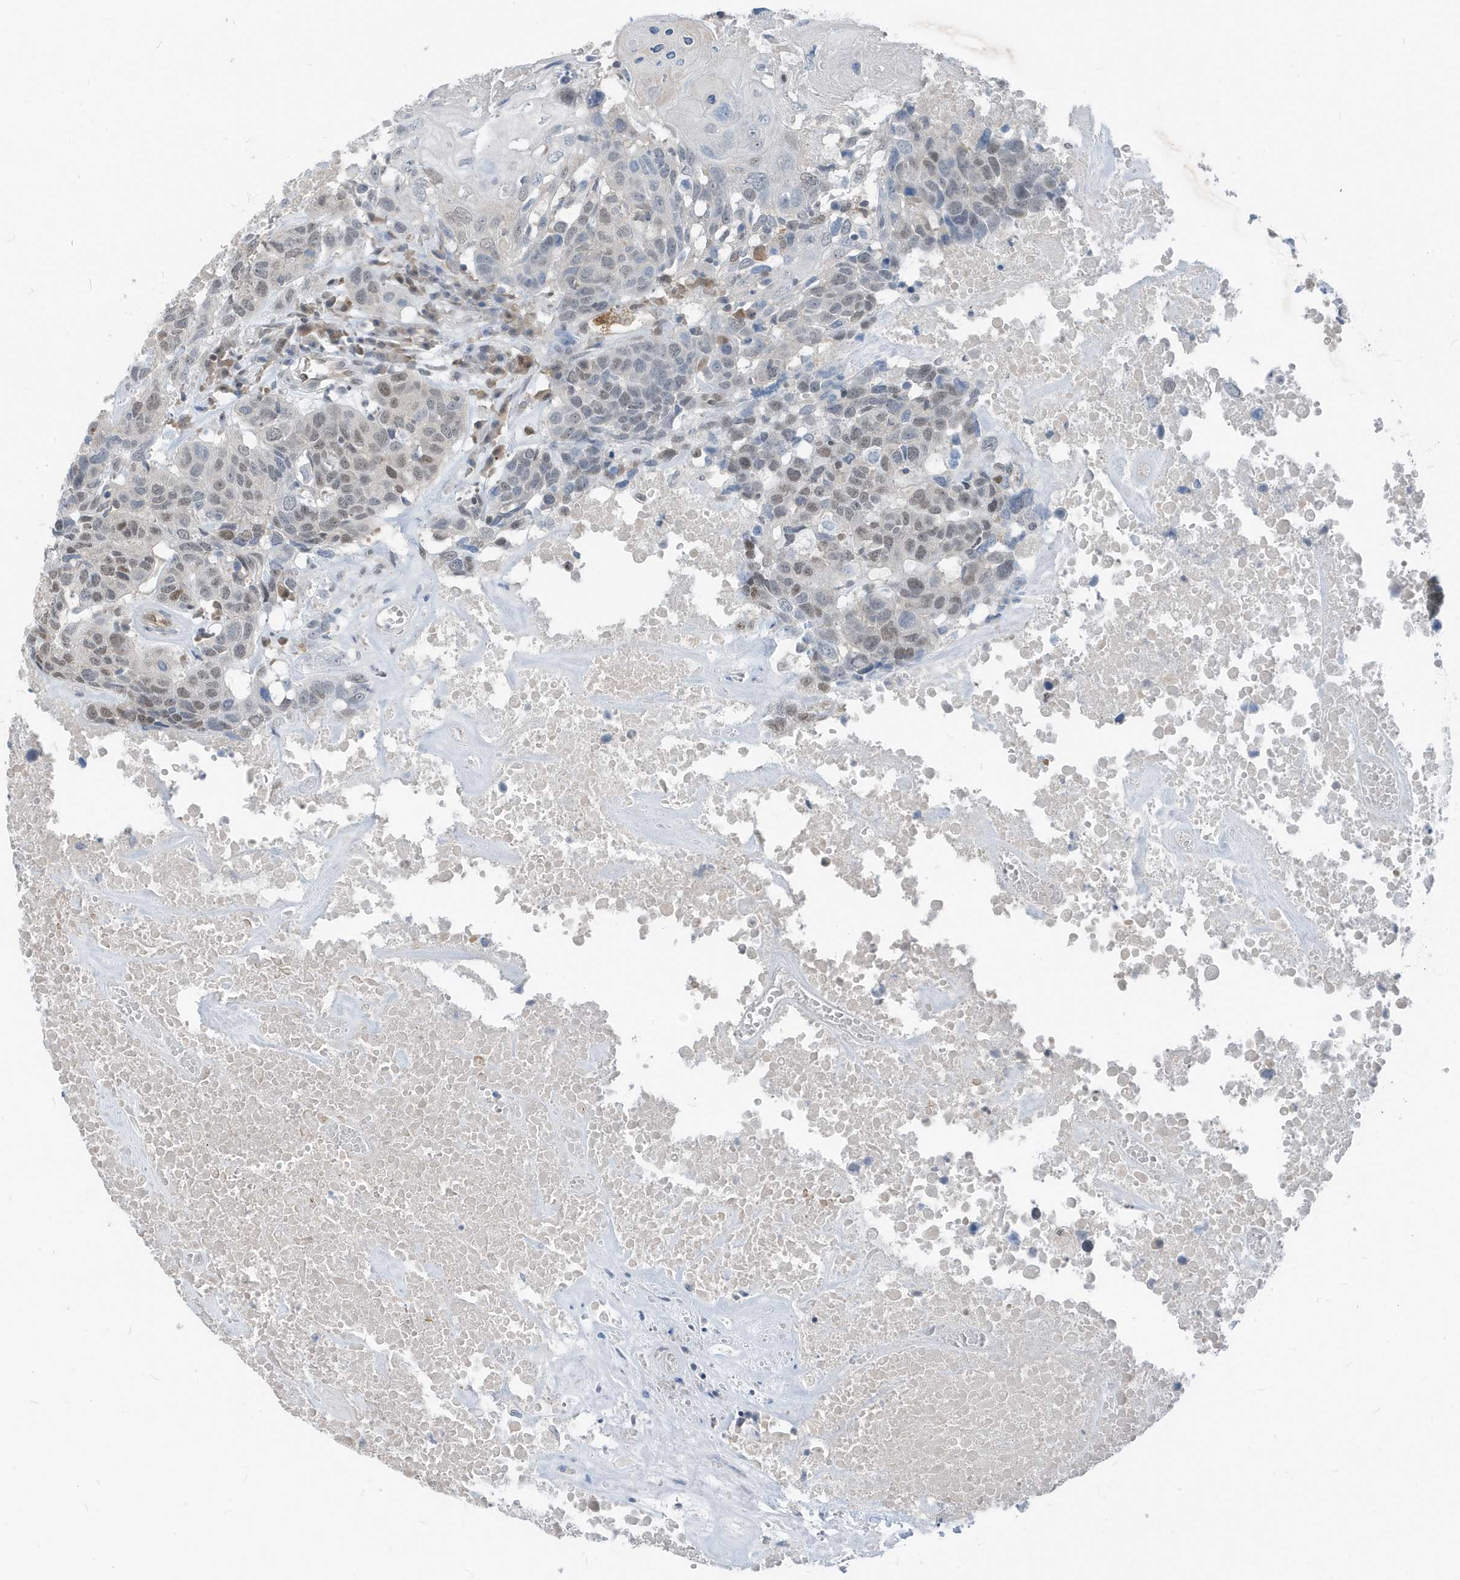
{"staining": {"intensity": "weak", "quantity": "25%-75%", "location": "nuclear"}, "tissue": "head and neck cancer", "cell_type": "Tumor cells", "image_type": "cancer", "snomed": [{"axis": "morphology", "description": "Squamous cell carcinoma, NOS"}, {"axis": "topography", "description": "Head-Neck"}], "caption": "Immunohistochemistry (IHC) micrograph of neoplastic tissue: squamous cell carcinoma (head and neck) stained using IHC demonstrates low levels of weak protein expression localized specifically in the nuclear of tumor cells, appearing as a nuclear brown color.", "gene": "NCOA7", "patient": {"sex": "male", "age": 66}}